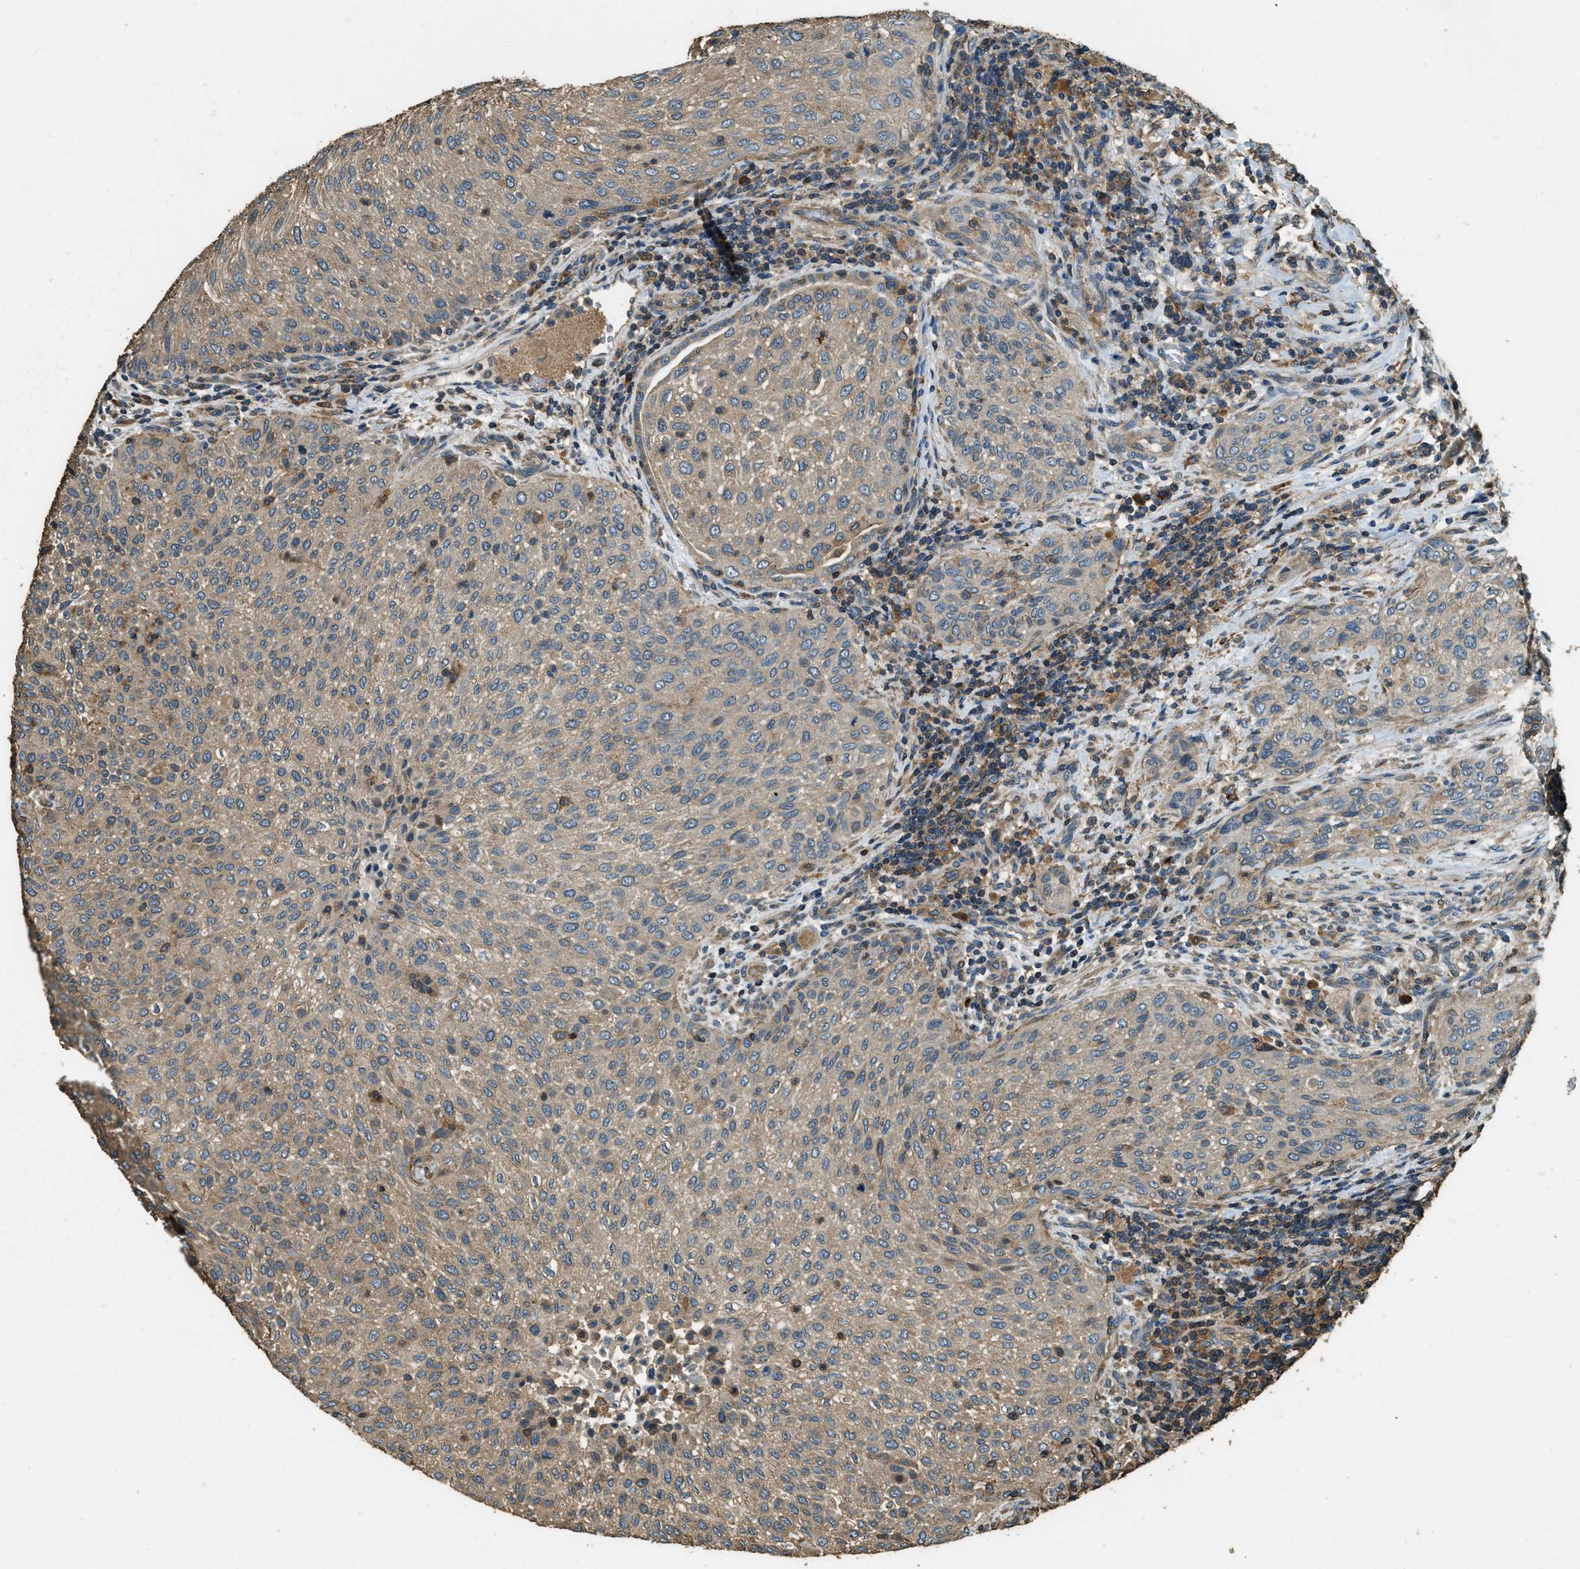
{"staining": {"intensity": "weak", "quantity": ">75%", "location": "cytoplasmic/membranous"}, "tissue": "urothelial cancer", "cell_type": "Tumor cells", "image_type": "cancer", "snomed": [{"axis": "morphology", "description": "Urothelial carcinoma, Low grade"}, {"axis": "morphology", "description": "Urothelial carcinoma, High grade"}, {"axis": "topography", "description": "Urinary bladder"}], "caption": "Immunohistochemical staining of human urothelial cancer exhibits low levels of weak cytoplasmic/membranous protein positivity in about >75% of tumor cells.", "gene": "ERGIC1", "patient": {"sex": "male", "age": 35}}